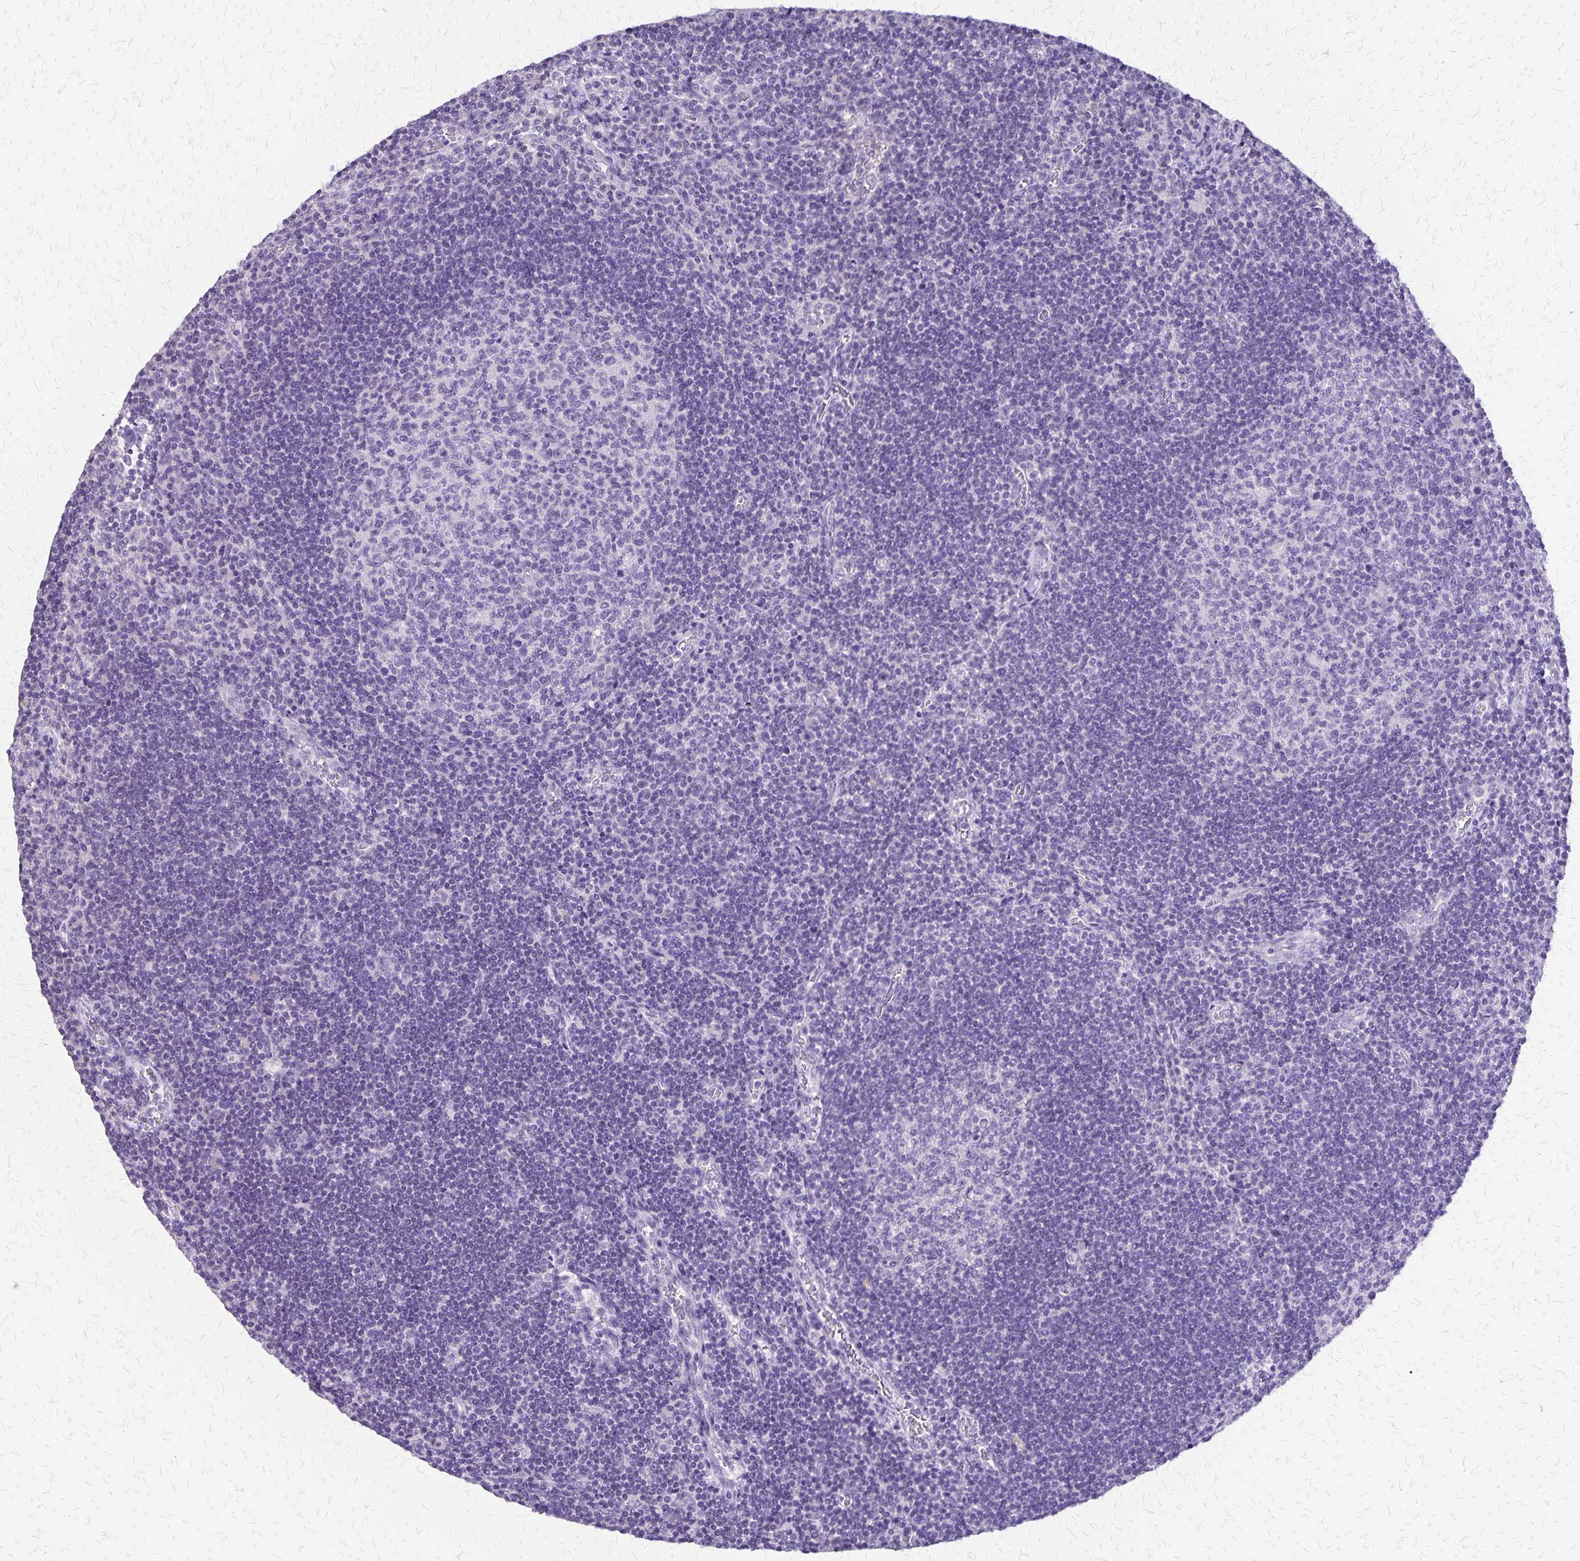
{"staining": {"intensity": "negative", "quantity": "none", "location": "none"}, "tissue": "lymph node", "cell_type": "Germinal center cells", "image_type": "normal", "snomed": [{"axis": "morphology", "description": "Normal tissue, NOS"}, {"axis": "topography", "description": "Lymph node"}], "caption": "The image demonstrates no staining of germinal center cells in unremarkable lymph node. (DAB IHC, high magnification).", "gene": "SI", "patient": {"sex": "male", "age": 67}}